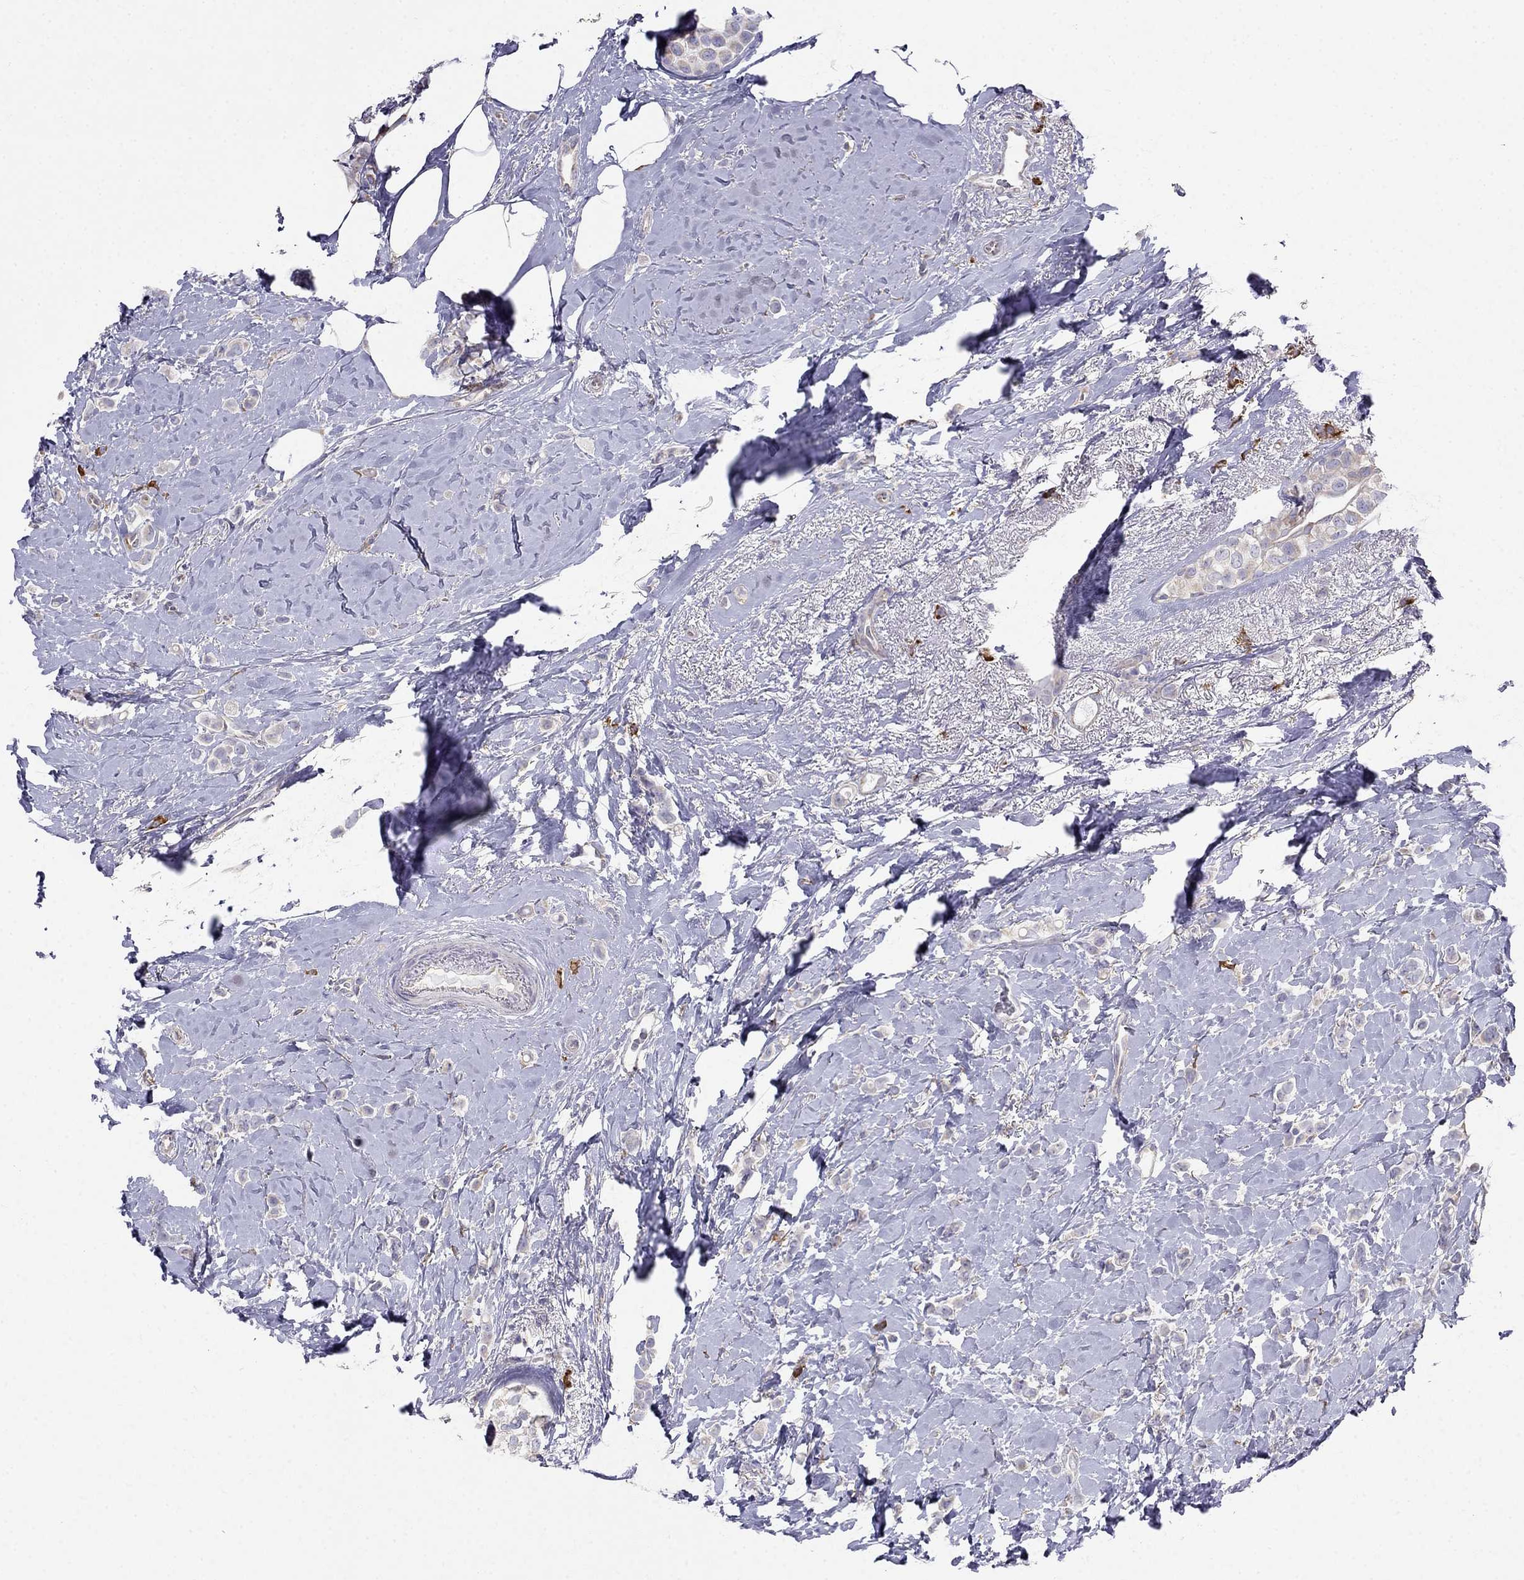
{"staining": {"intensity": "negative", "quantity": "none", "location": "none"}, "tissue": "breast cancer", "cell_type": "Tumor cells", "image_type": "cancer", "snomed": [{"axis": "morphology", "description": "Lobular carcinoma"}, {"axis": "topography", "description": "Breast"}], "caption": "This is an IHC photomicrograph of lobular carcinoma (breast). There is no expression in tumor cells.", "gene": "LONRF2", "patient": {"sex": "female", "age": 66}}